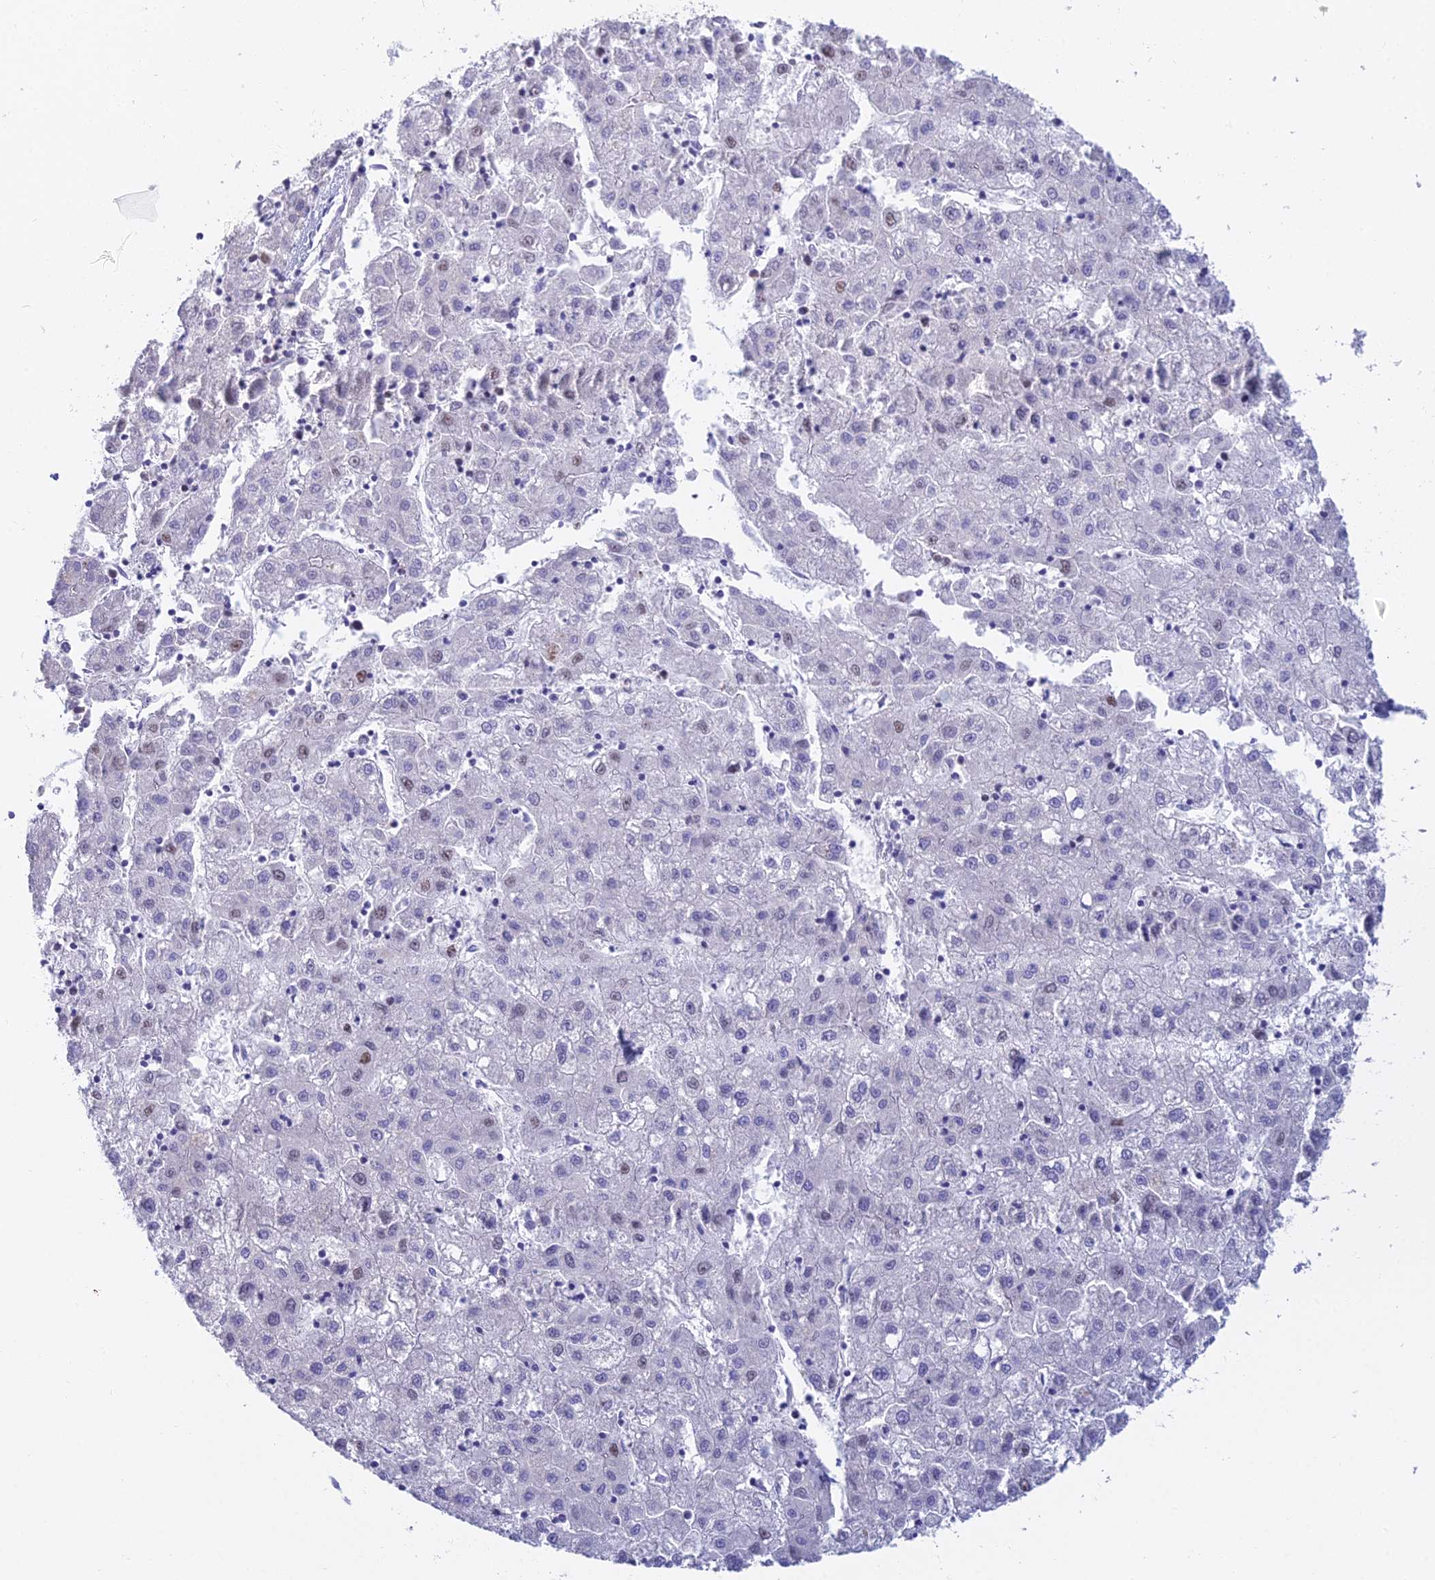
{"staining": {"intensity": "negative", "quantity": "none", "location": "none"}, "tissue": "liver cancer", "cell_type": "Tumor cells", "image_type": "cancer", "snomed": [{"axis": "morphology", "description": "Carcinoma, Hepatocellular, NOS"}, {"axis": "topography", "description": "Liver"}], "caption": "Liver cancer was stained to show a protein in brown. There is no significant staining in tumor cells.", "gene": "MCM2", "patient": {"sex": "male", "age": 72}}